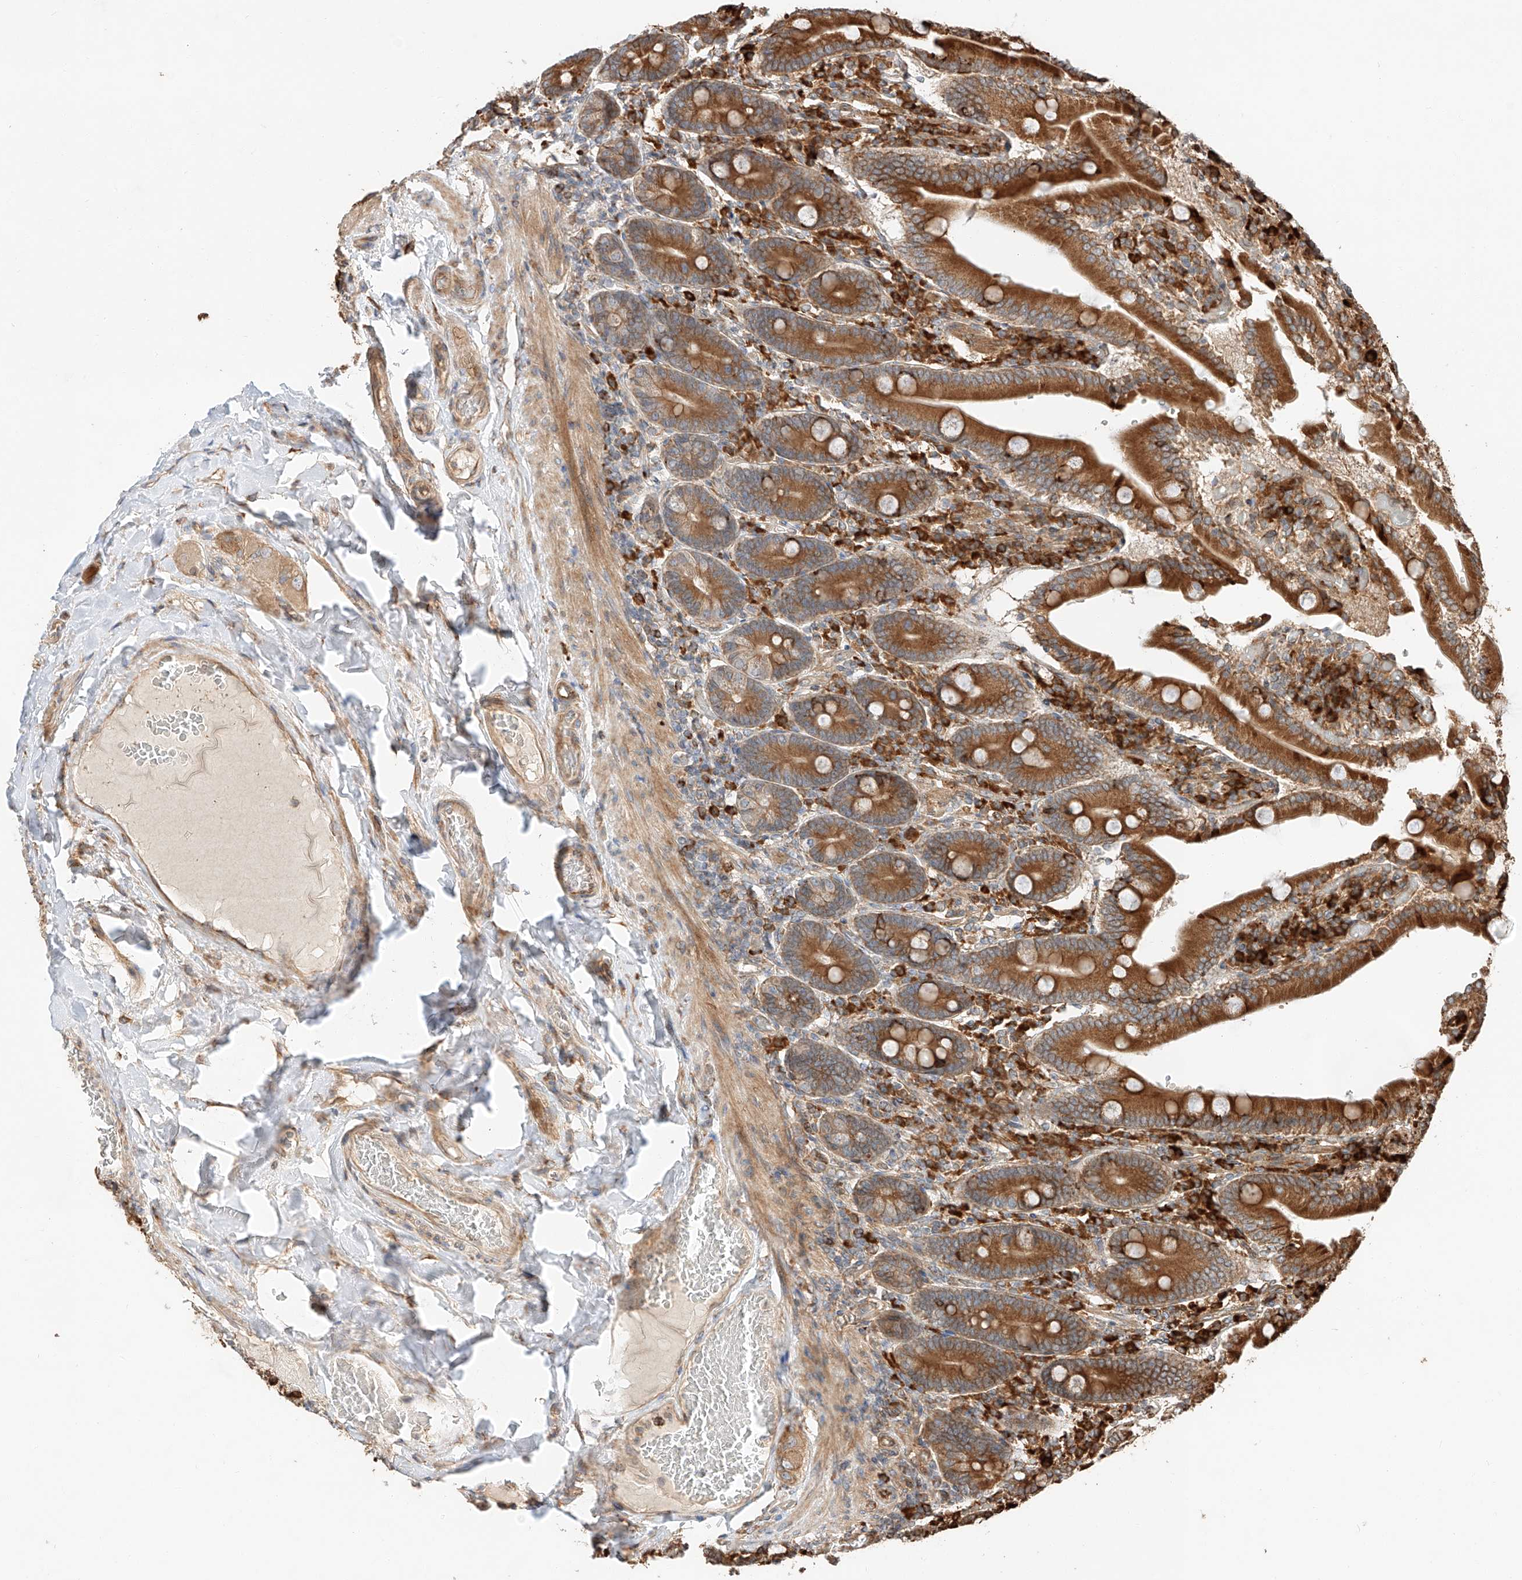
{"staining": {"intensity": "strong", "quantity": ">75%", "location": "cytoplasmic/membranous"}, "tissue": "duodenum", "cell_type": "Glandular cells", "image_type": "normal", "snomed": [{"axis": "morphology", "description": "Normal tissue, NOS"}, {"axis": "topography", "description": "Duodenum"}], "caption": "IHC staining of normal duodenum, which shows high levels of strong cytoplasmic/membranous staining in about >75% of glandular cells indicating strong cytoplasmic/membranous protein positivity. The staining was performed using DAB (brown) for protein detection and nuclei were counterstained in hematoxylin (blue).", "gene": "ZNF84", "patient": {"sex": "female", "age": 62}}